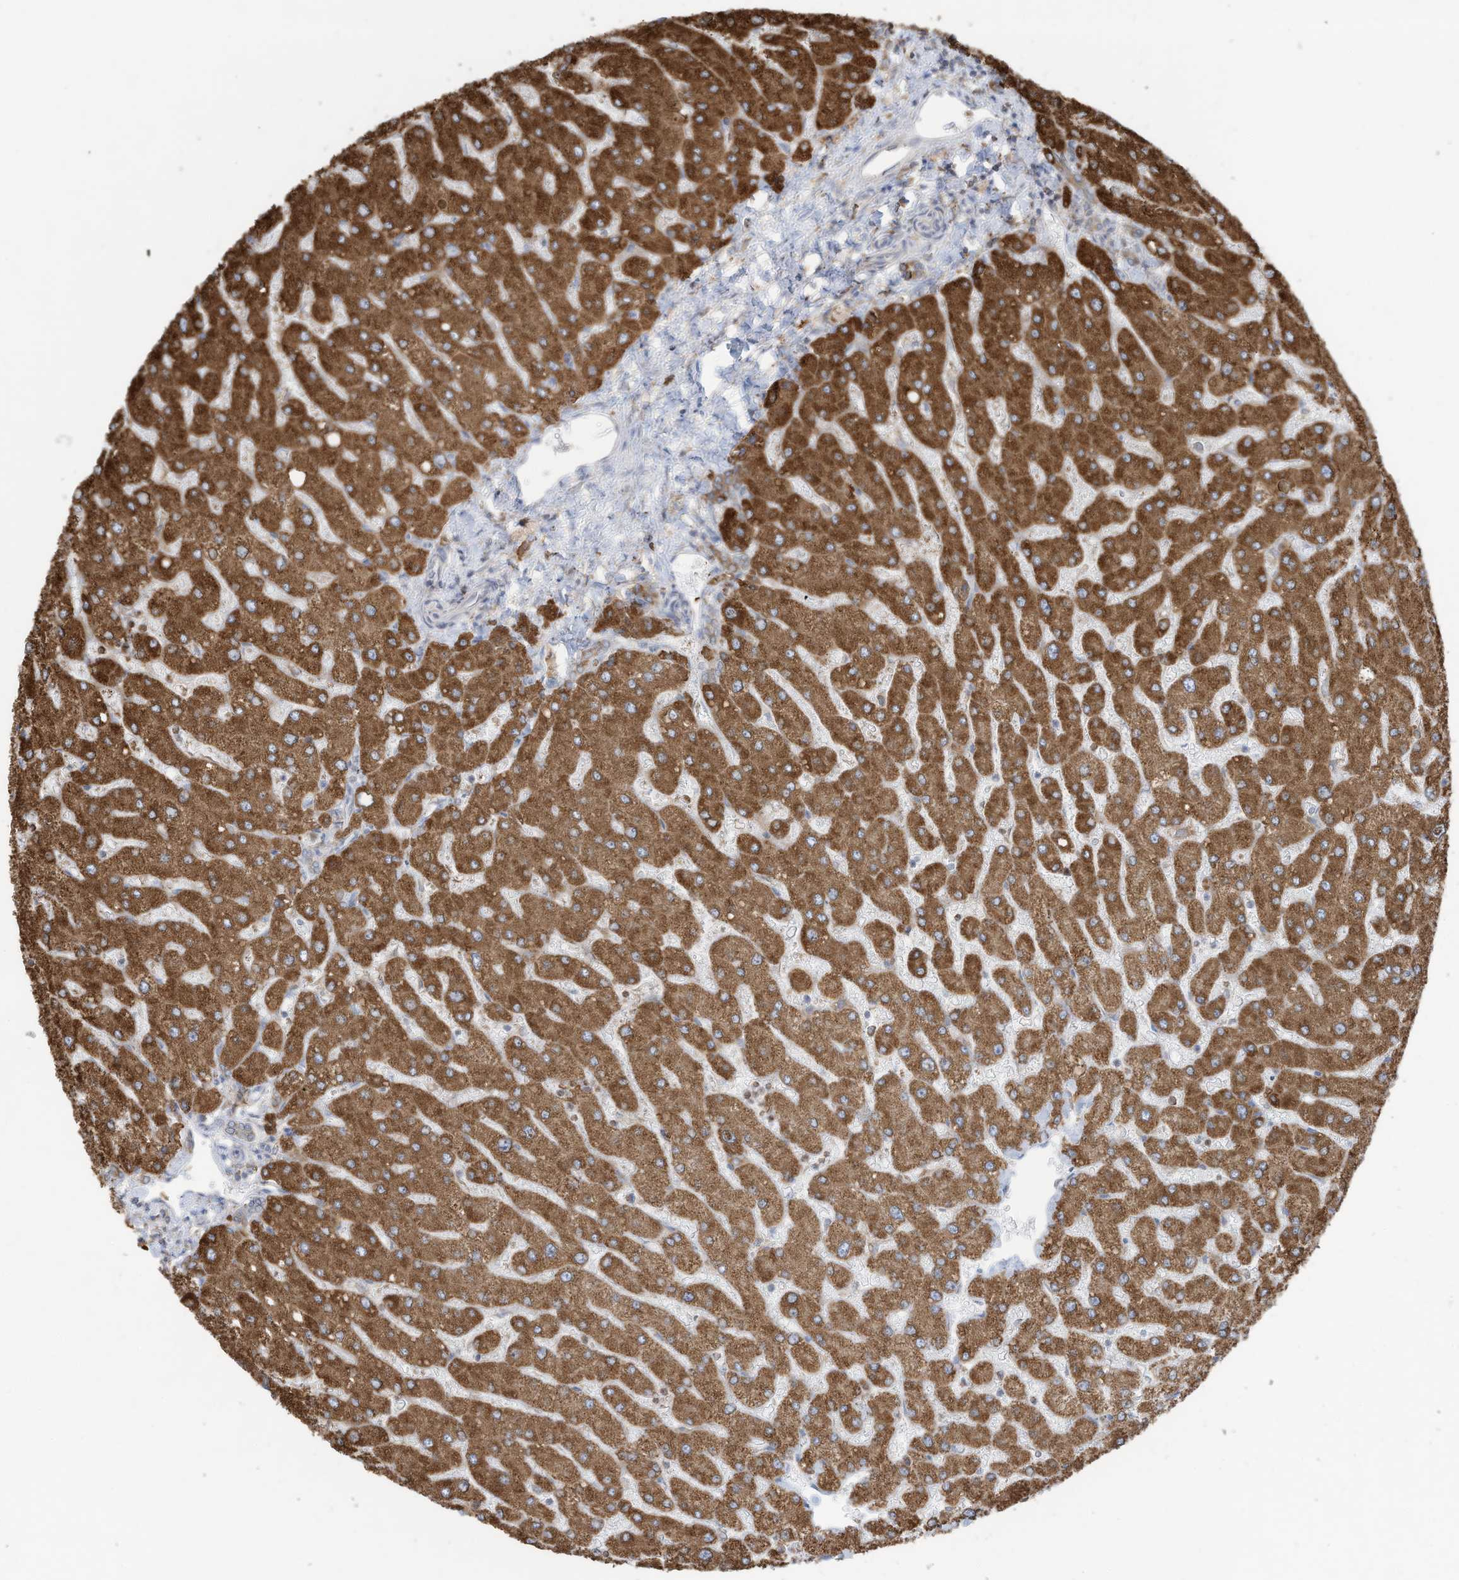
{"staining": {"intensity": "negative", "quantity": "none", "location": "none"}, "tissue": "liver", "cell_type": "Cholangiocytes", "image_type": "normal", "snomed": [{"axis": "morphology", "description": "Normal tissue, NOS"}, {"axis": "topography", "description": "Liver"}], "caption": "This is a image of IHC staining of unremarkable liver, which shows no expression in cholangiocytes.", "gene": "ZNF354C", "patient": {"sex": "male", "age": 55}}